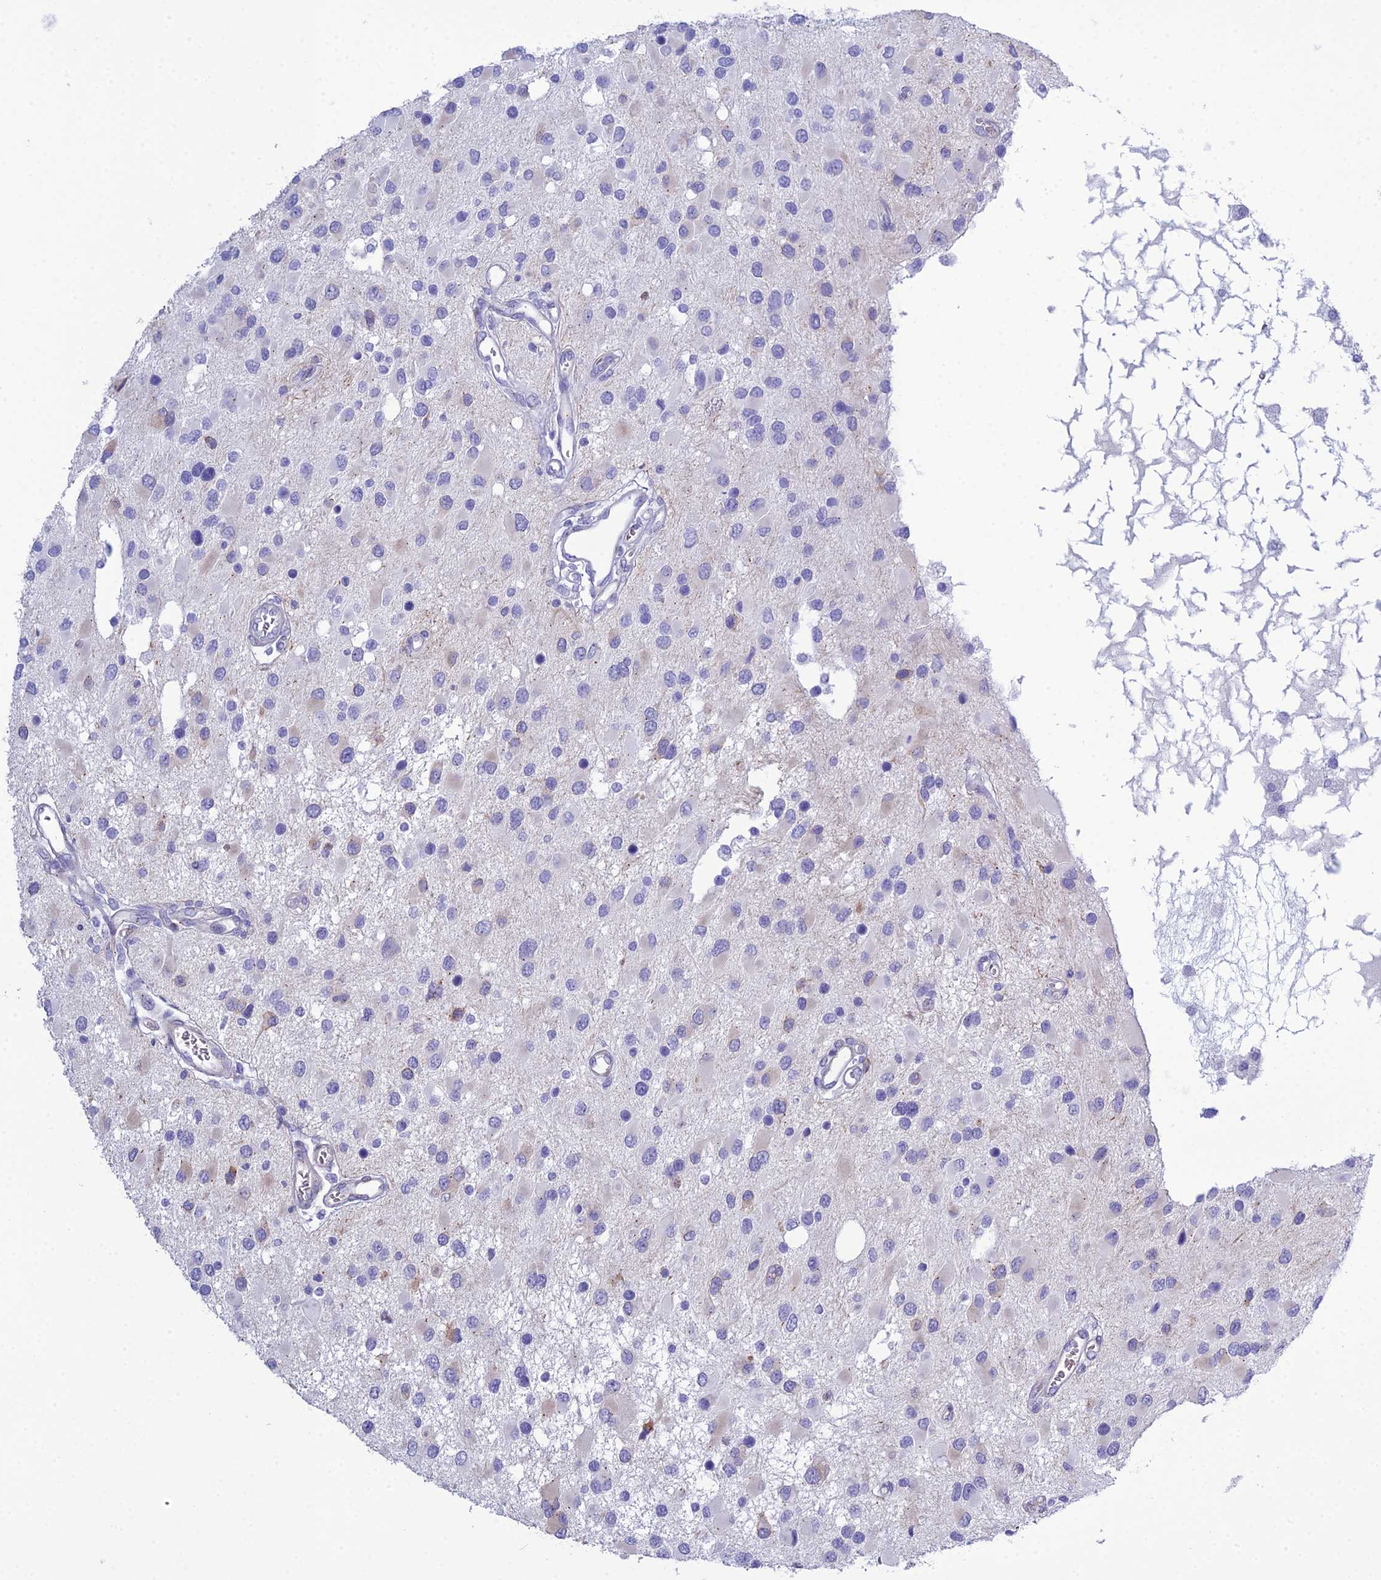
{"staining": {"intensity": "negative", "quantity": "none", "location": "none"}, "tissue": "glioma", "cell_type": "Tumor cells", "image_type": "cancer", "snomed": [{"axis": "morphology", "description": "Glioma, malignant, High grade"}, {"axis": "topography", "description": "Brain"}], "caption": "Immunohistochemical staining of glioma demonstrates no significant positivity in tumor cells.", "gene": "OR1Q1", "patient": {"sex": "male", "age": 53}}